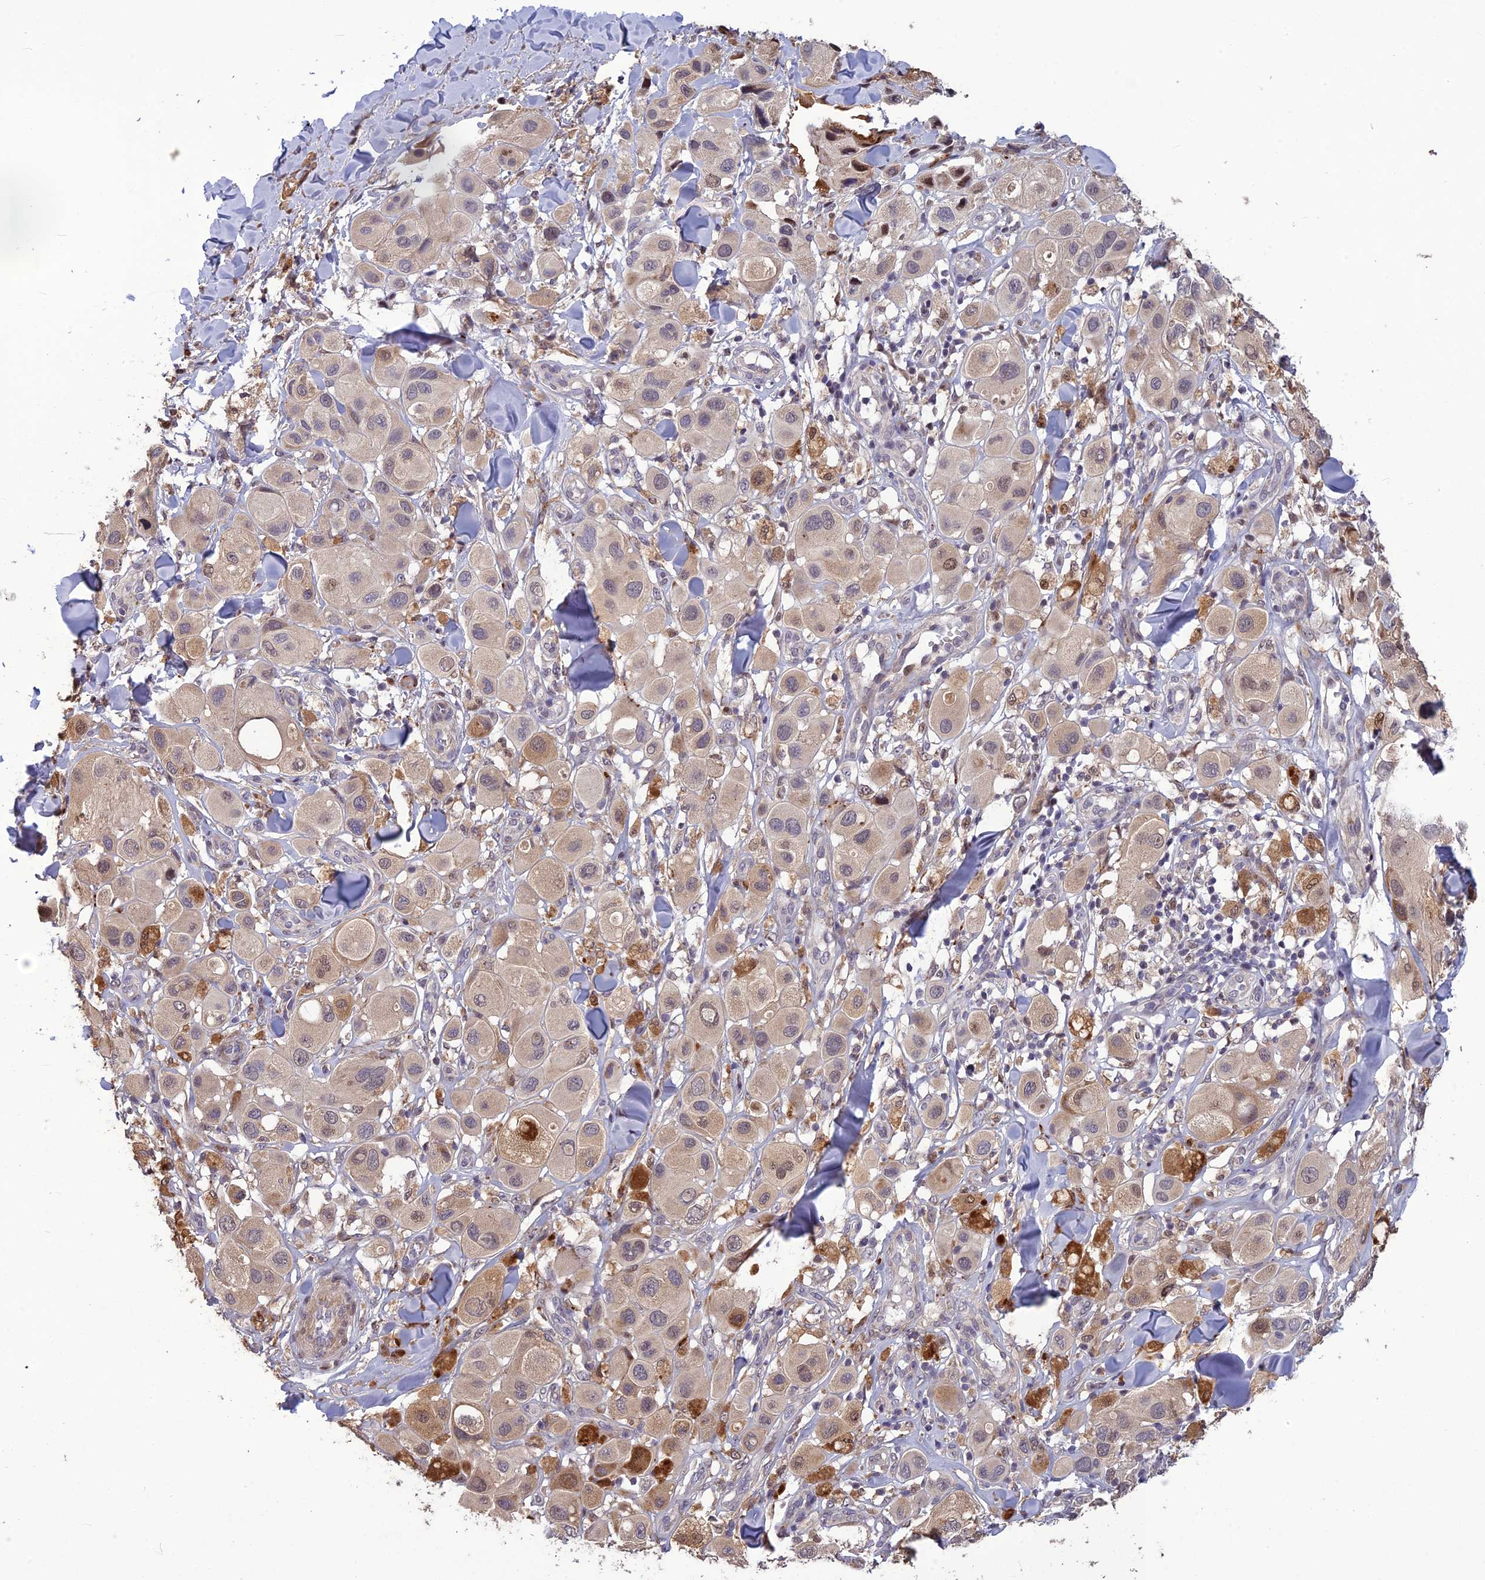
{"staining": {"intensity": "weak", "quantity": ">75%", "location": "cytoplasmic/membranous"}, "tissue": "melanoma", "cell_type": "Tumor cells", "image_type": "cancer", "snomed": [{"axis": "morphology", "description": "Malignant melanoma, Metastatic site"}, {"axis": "topography", "description": "Skin"}], "caption": "Immunohistochemistry (IHC) histopathology image of neoplastic tissue: malignant melanoma (metastatic site) stained using immunohistochemistry exhibits low levels of weak protein expression localized specifically in the cytoplasmic/membranous of tumor cells, appearing as a cytoplasmic/membranous brown color.", "gene": "SPG21", "patient": {"sex": "male", "age": 41}}